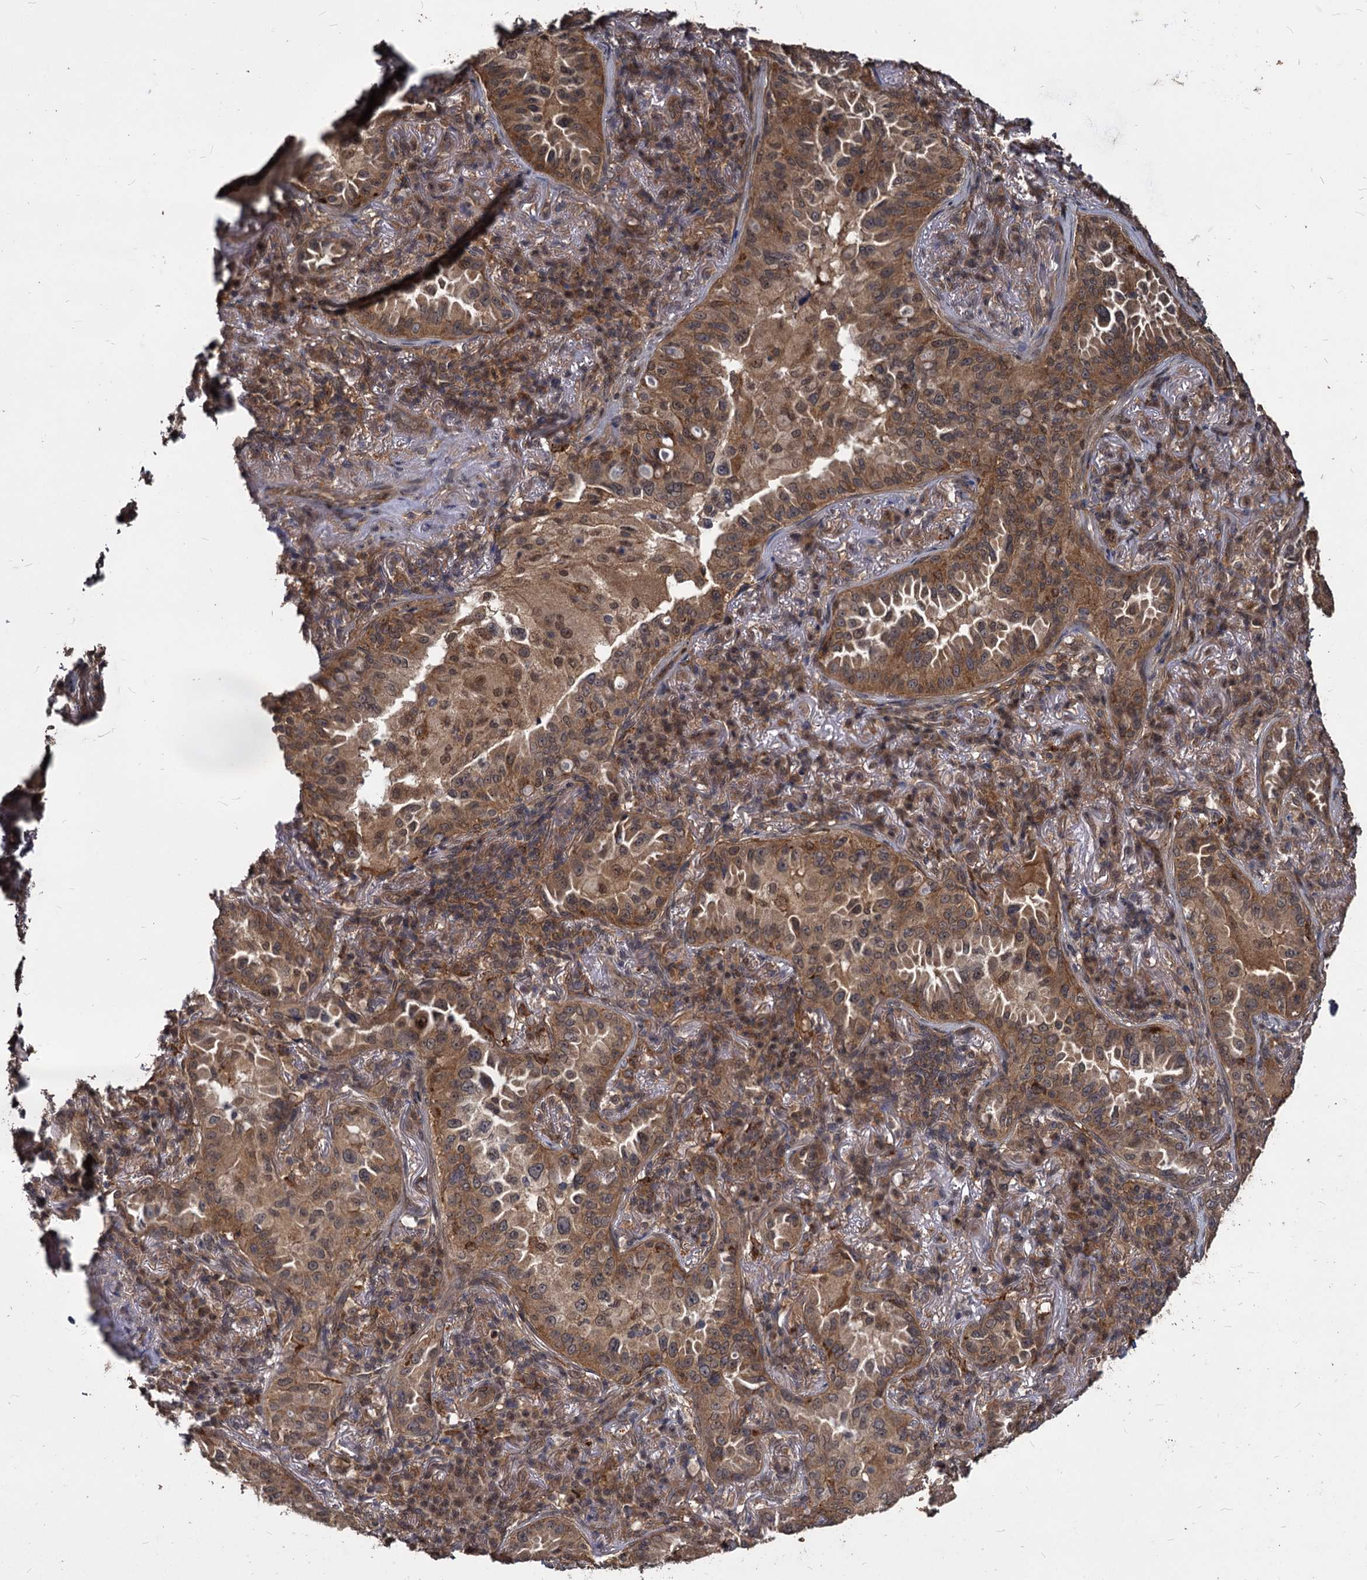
{"staining": {"intensity": "moderate", "quantity": "25%-75%", "location": "cytoplasmic/membranous,nuclear"}, "tissue": "lung cancer", "cell_type": "Tumor cells", "image_type": "cancer", "snomed": [{"axis": "morphology", "description": "Adenocarcinoma, NOS"}, {"axis": "topography", "description": "Lung"}], "caption": "Immunohistochemistry (IHC) of lung adenocarcinoma demonstrates medium levels of moderate cytoplasmic/membranous and nuclear expression in about 25%-75% of tumor cells.", "gene": "VPS51", "patient": {"sex": "female", "age": 69}}